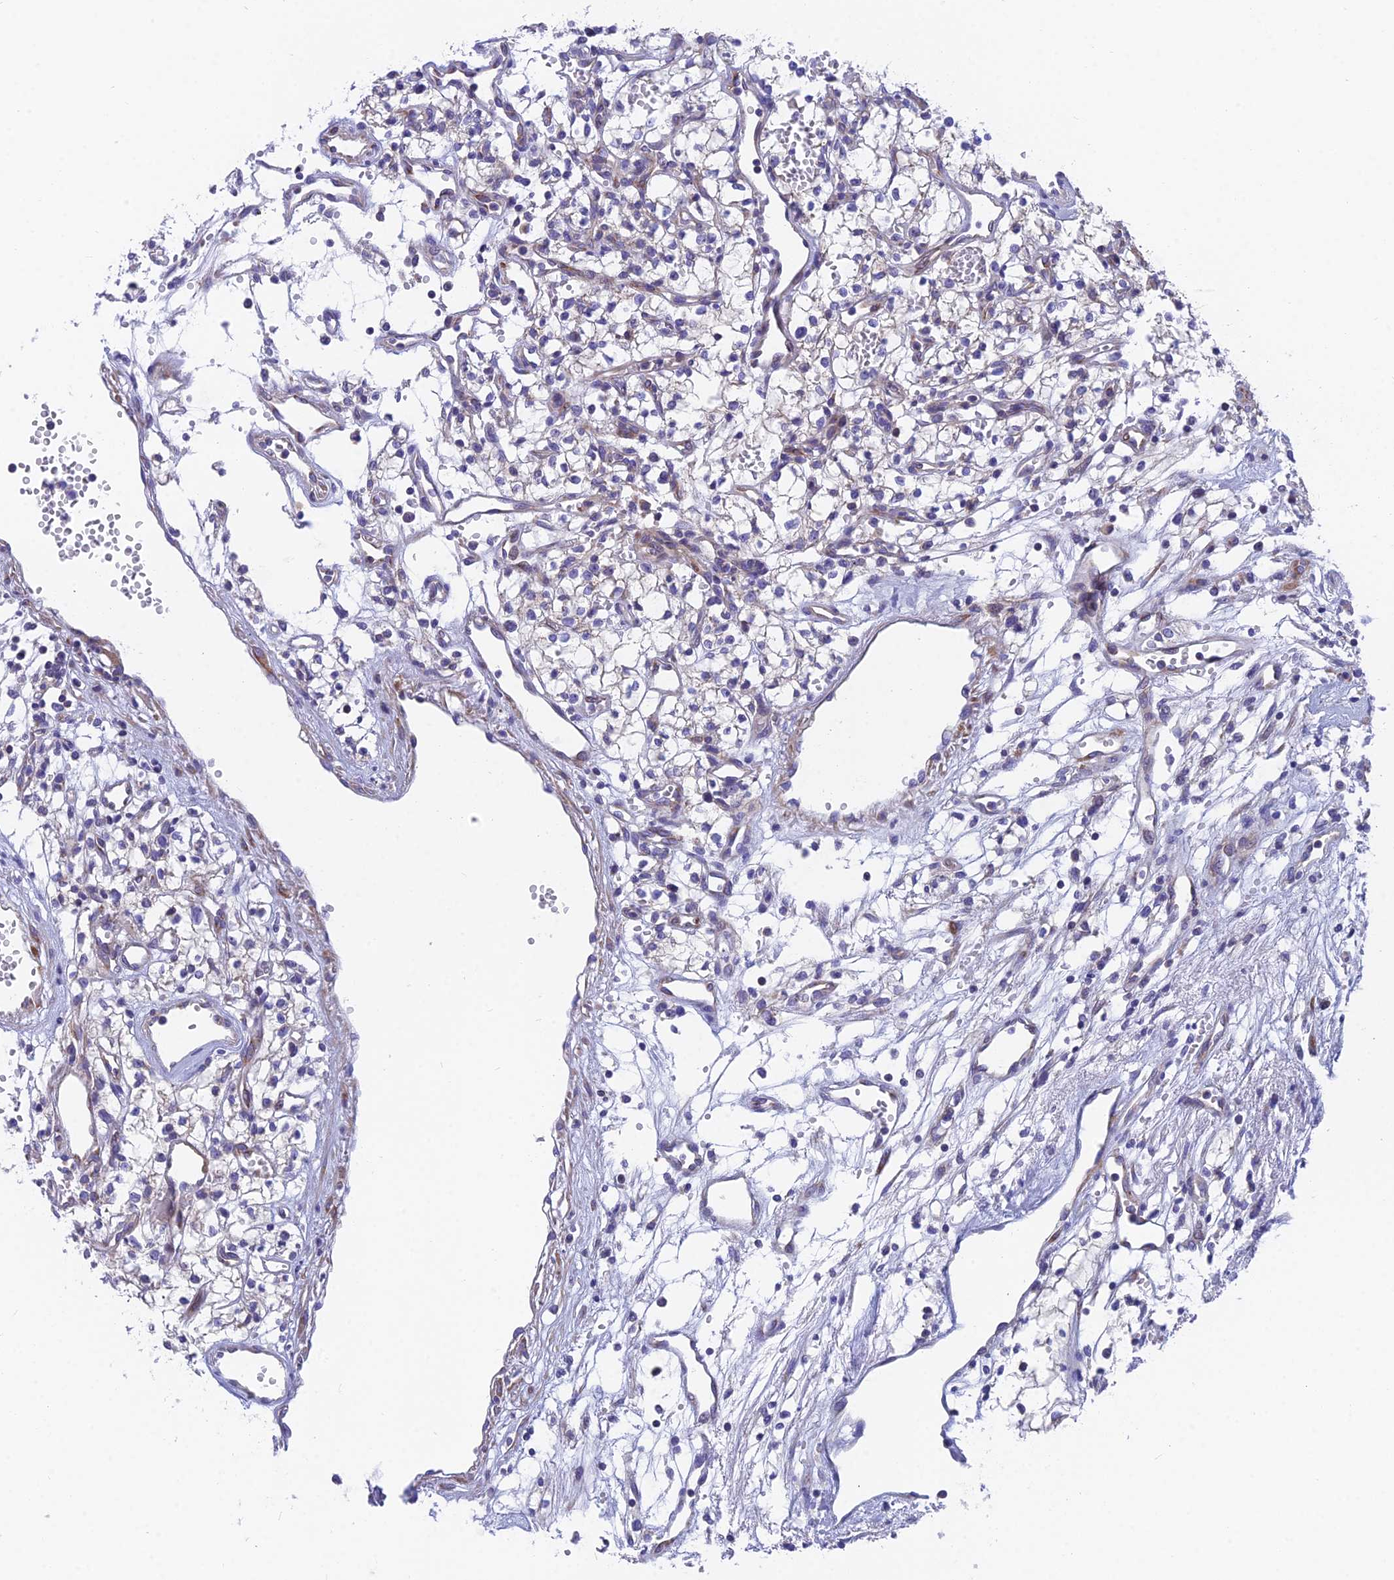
{"staining": {"intensity": "negative", "quantity": "none", "location": "none"}, "tissue": "renal cancer", "cell_type": "Tumor cells", "image_type": "cancer", "snomed": [{"axis": "morphology", "description": "Adenocarcinoma, NOS"}, {"axis": "topography", "description": "Kidney"}], "caption": "High magnification brightfield microscopy of renal cancer stained with DAB (brown) and counterstained with hematoxylin (blue): tumor cells show no significant expression. (DAB (3,3'-diaminobenzidine) immunohistochemistry, high magnification).", "gene": "MVB12A", "patient": {"sex": "male", "age": 59}}